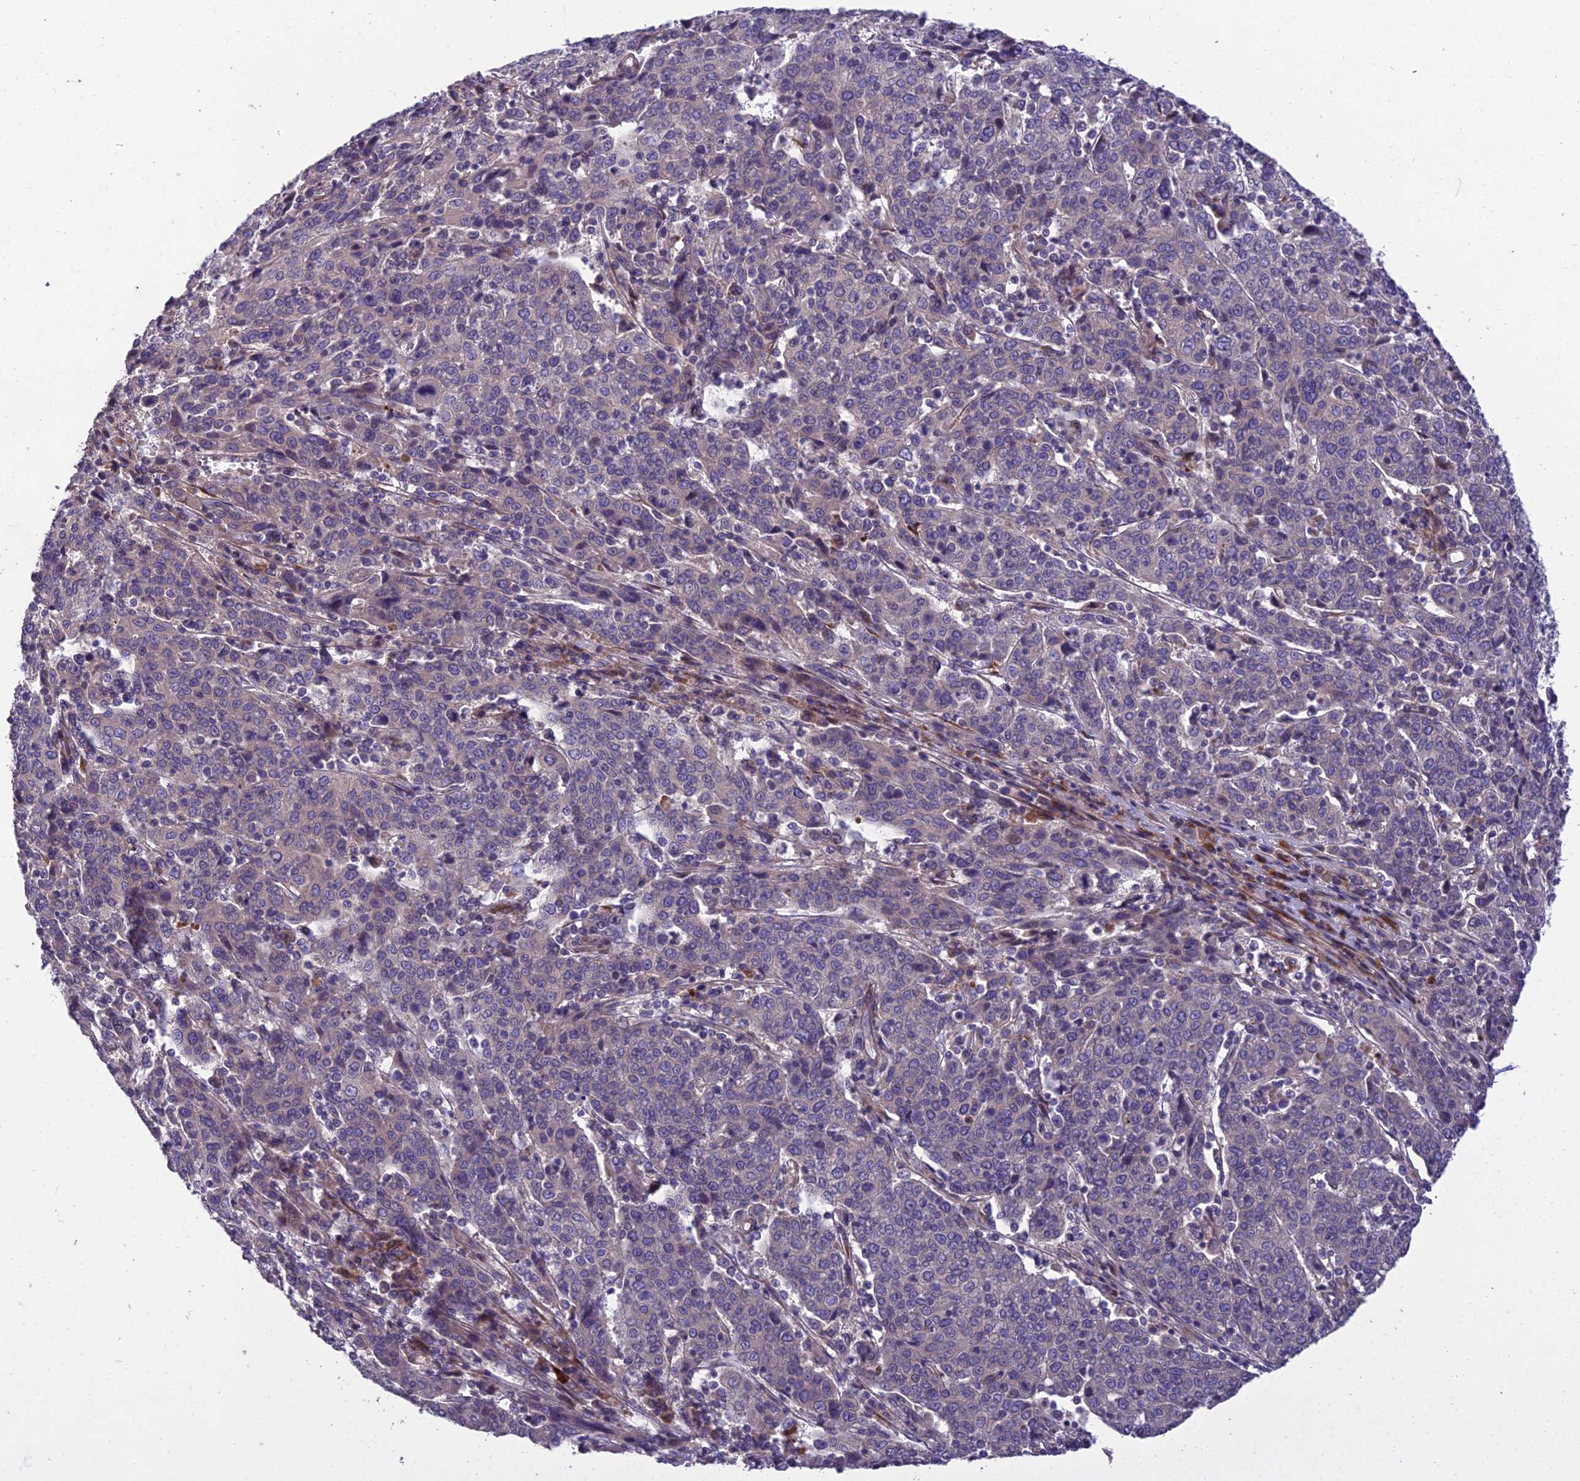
{"staining": {"intensity": "negative", "quantity": "none", "location": "none"}, "tissue": "cervical cancer", "cell_type": "Tumor cells", "image_type": "cancer", "snomed": [{"axis": "morphology", "description": "Squamous cell carcinoma, NOS"}, {"axis": "topography", "description": "Cervix"}], "caption": "Immunohistochemistry of human squamous cell carcinoma (cervical) exhibits no expression in tumor cells.", "gene": "ADIPOR2", "patient": {"sex": "female", "age": 67}}